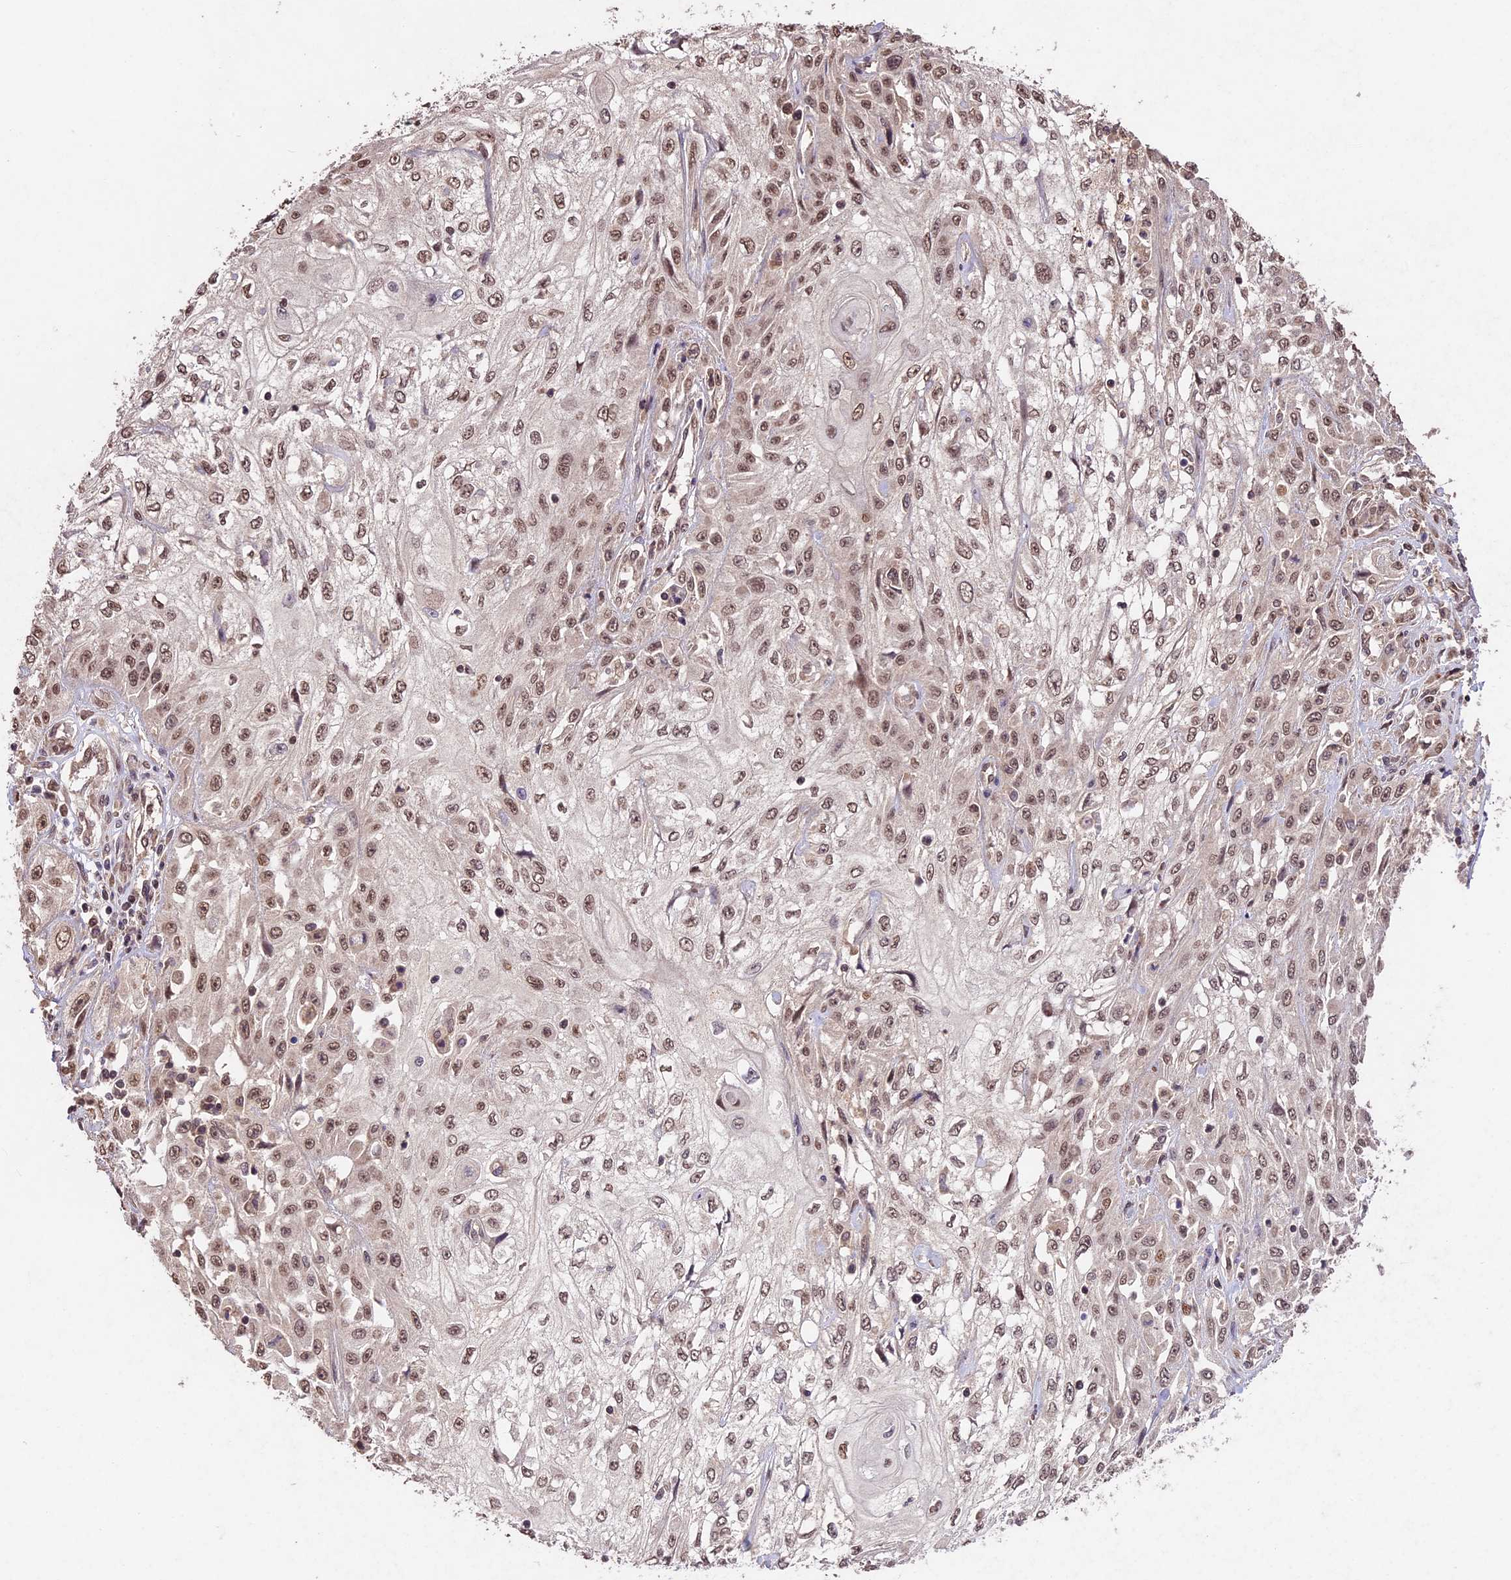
{"staining": {"intensity": "moderate", "quantity": ">75%", "location": "nuclear"}, "tissue": "skin cancer", "cell_type": "Tumor cells", "image_type": "cancer", "snomed": [{"axis": "morphology", "description": "Squamous cell carcinoma, NOS"}, {"axis": "morphology", "description": "Squamous cell carcinoma, metastatic, NOS"}, {"axis": "topography", "description": "Skin"}, {"axis": "topography", "description": "Lymph node"}], "caption": "Skin metastatic squamous cell carcinoma was stained to show a protein in brown. There is medium levels of moderate nuclear positivity in about >75% of tumor cells. (DAB (3,3'-diaminobenzidine) IHC, brown staining for protein, blue staining for nuclei).", "gene": "CDKN2AIP", "patient": {"sex": "male", "age": 75}}